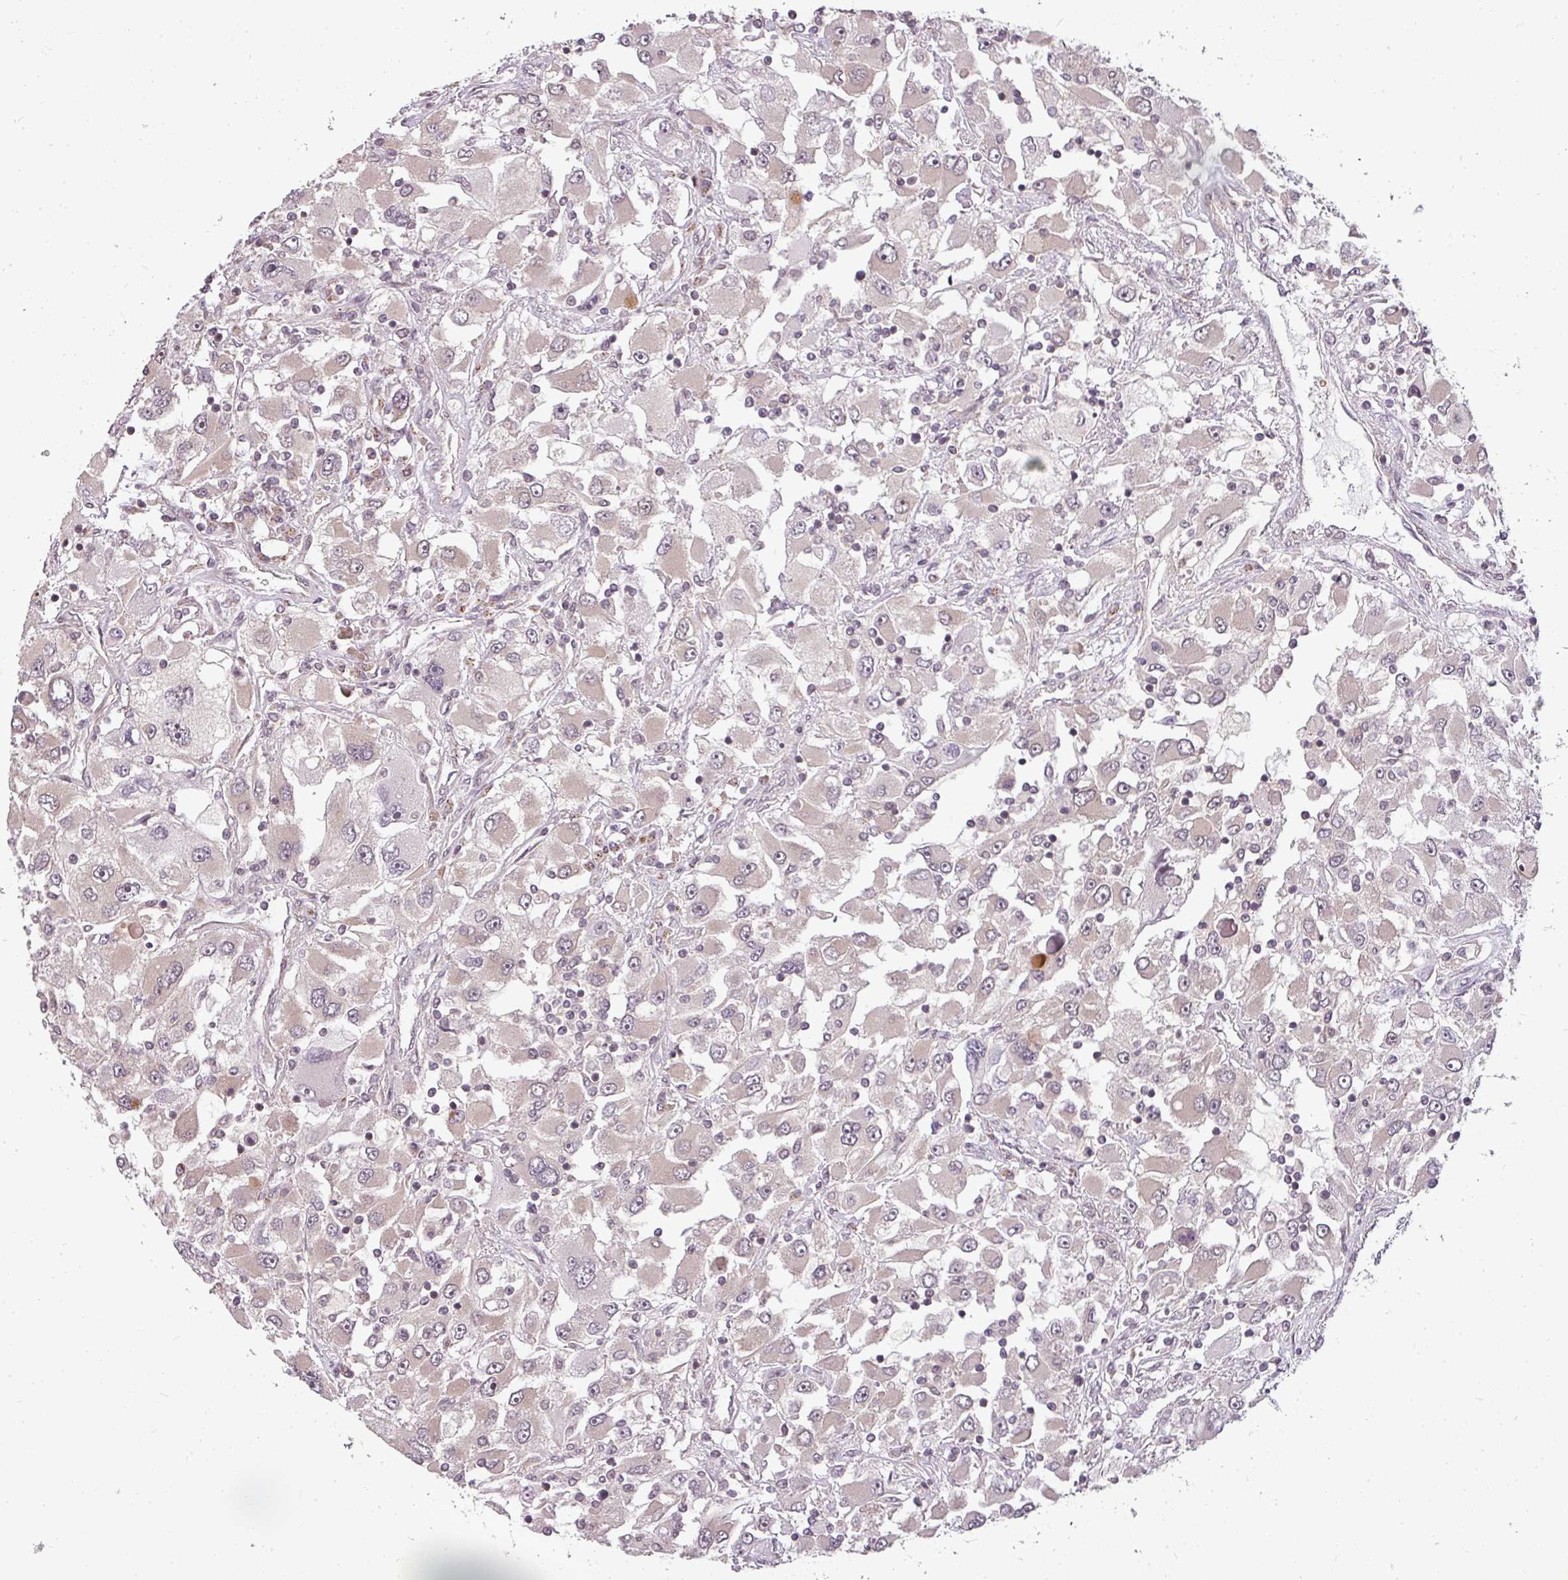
{"staining": {"intensity": "negative", "quantity": "none", "location": "none"}, "tissue": "renal cancer", "cell_type": "Tumor cells", "image_type": "cancer", "snomed": [{"axis": "morphology", "description": "Adenocarcinoma, NOS"}, {"axis": "topography", "description": "Kidney"}], "caption": "Tumor cells are negative for brown protein staining in renal cancer (adenocarcinoma).", "gene": "CLIC1", "patient": {"sex": "female", "age": 52}}